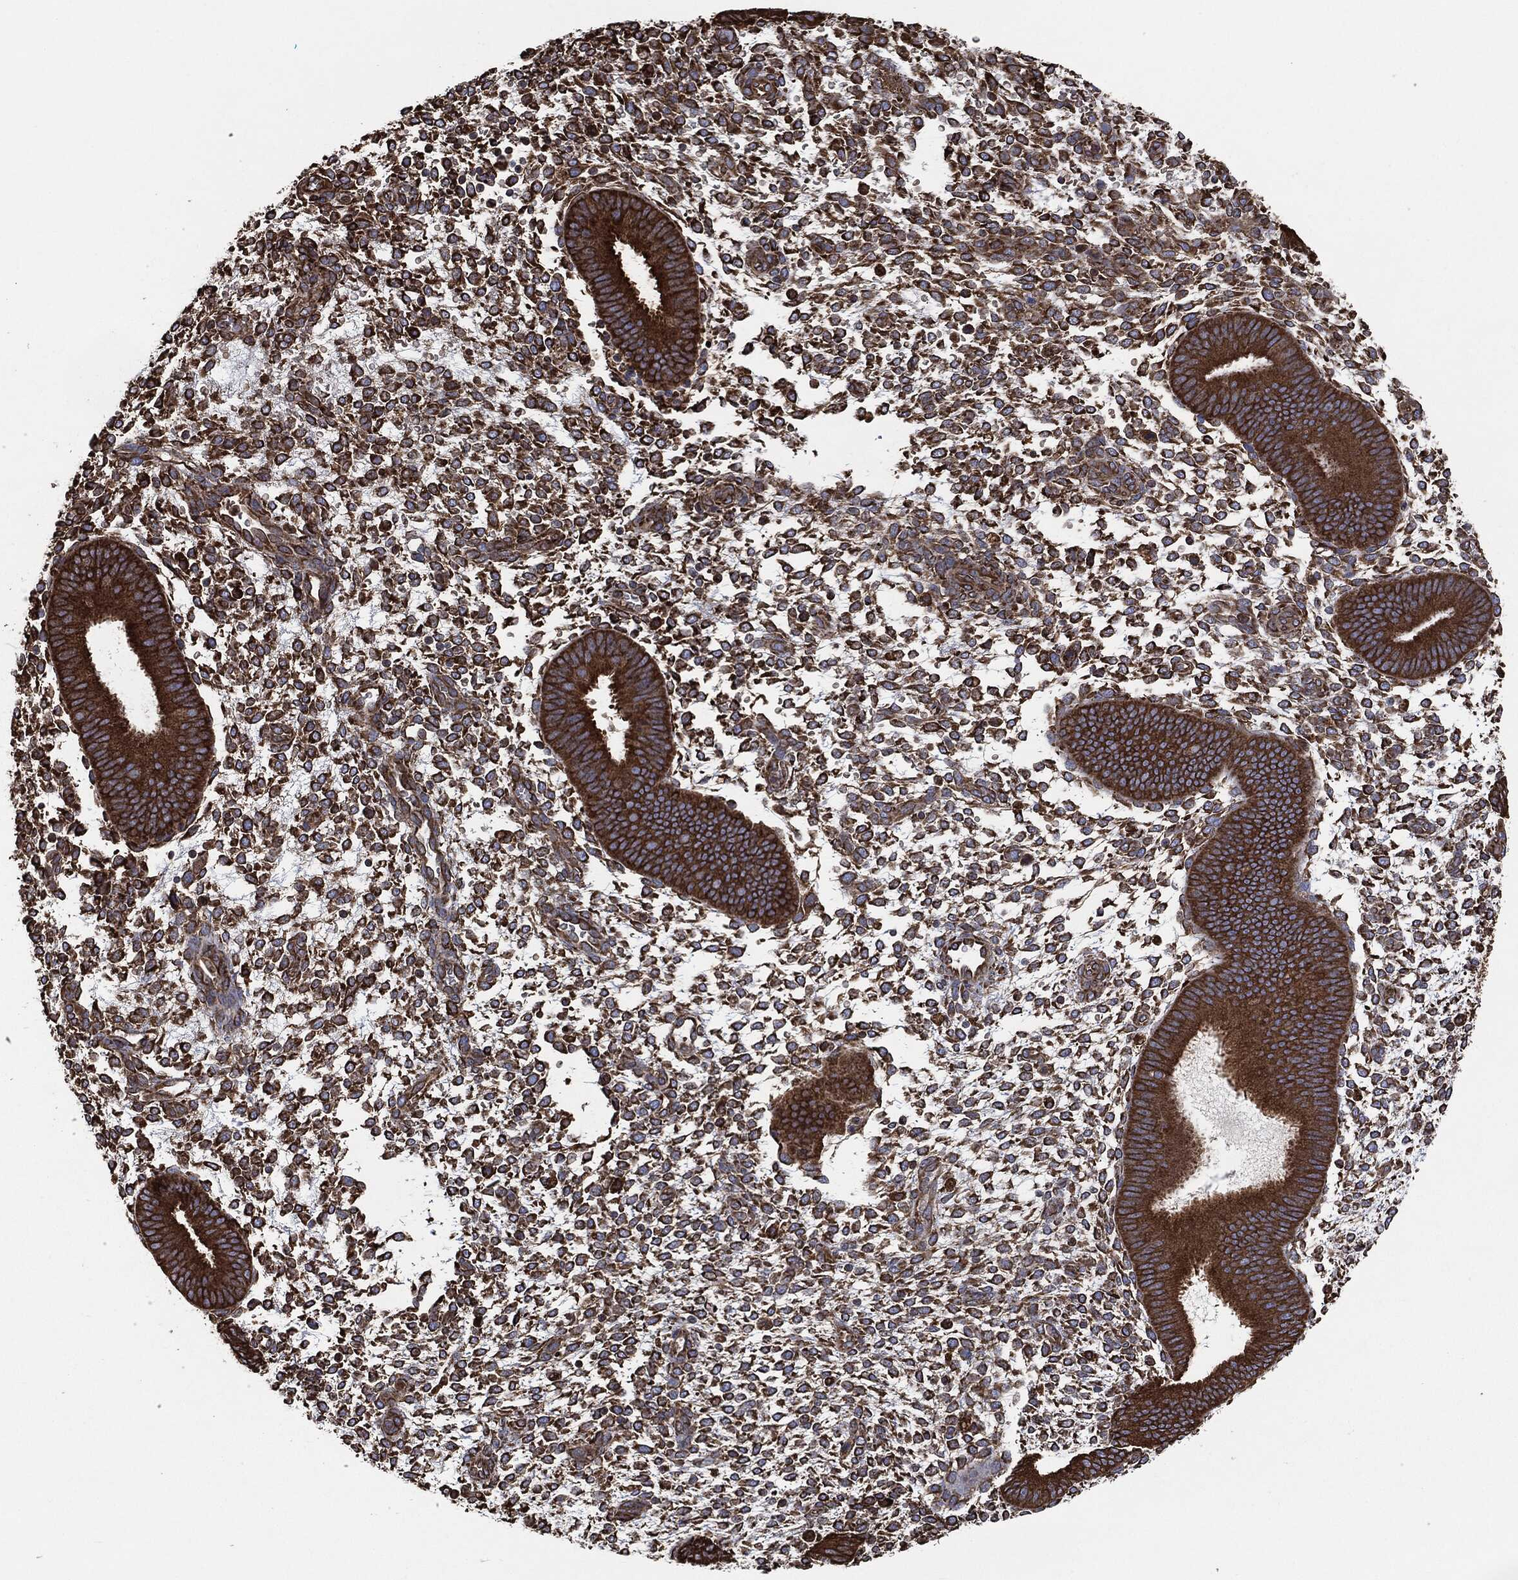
{"staining": {"intensity": "moderate", "quantity": "25%-75%", "location": "cytoplasmic/membranous"}, "tissue": "endometrium", "cell_type": "Cells in endometrial stroma", "image_type": "normal", "snomed": [{"axis": "morphology", "description": "Normal tissue, NOS"}, {"axis": "topography", "description": "Endometrium"}], "caption": "Immunohistochemistry (IHC) (DAB (3,3'-diaminobenzidine)) staining of unremarkable endometrium shows moderate cytoplasmic/membranous protein expression in approximately 25%-75% of cells in endometrial stroma.", "gene": "AMFR", "patient": {"sex": "female", "age": 39}}